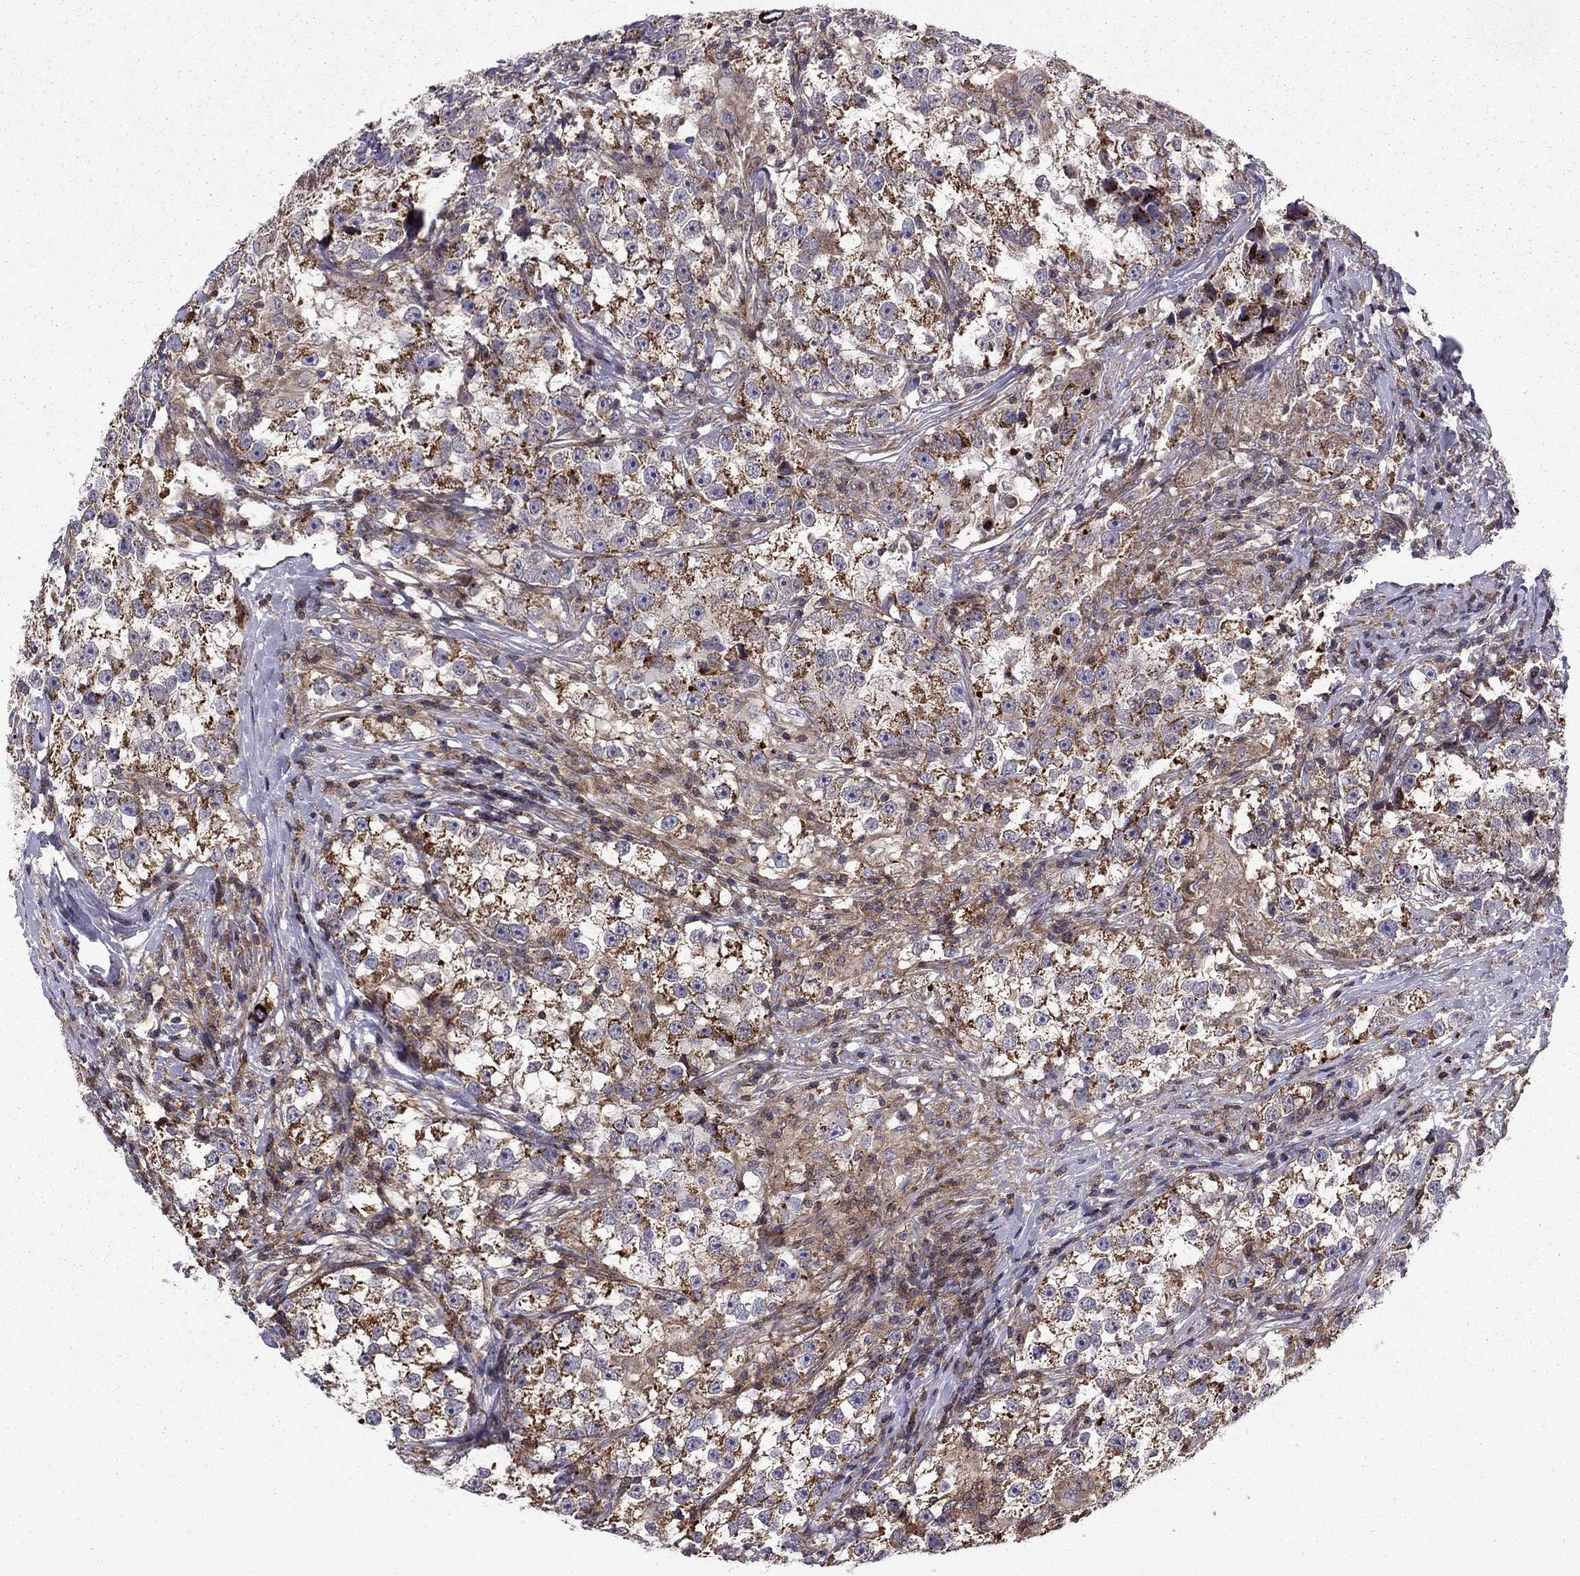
{"staining": {"intensity": "strong", "quantity": "<25%", "location": "cytoplasmic/membranous"}, "tissue": "testis cancer", "cell_type": "Tumor cells", "image_type": "cancer", "snomed": [{"axis": "morphology", "description": "Seminoma, NOS"}, {"axis": "topography", "description": "Testis"}], "caption": "The photomicrograph demonstrates immunohistochemical staining of seminoma (testis). There is strong cytoplasmic/membranous staining is appreciated in about <25% of tumor cells. The staining is performed using DAB brown chromogen to label protein expression. The nuclei are counter-stained blue using hematoxylin.", "gene": "ALG6", "patient": {"sex": "male", "age": 46}}